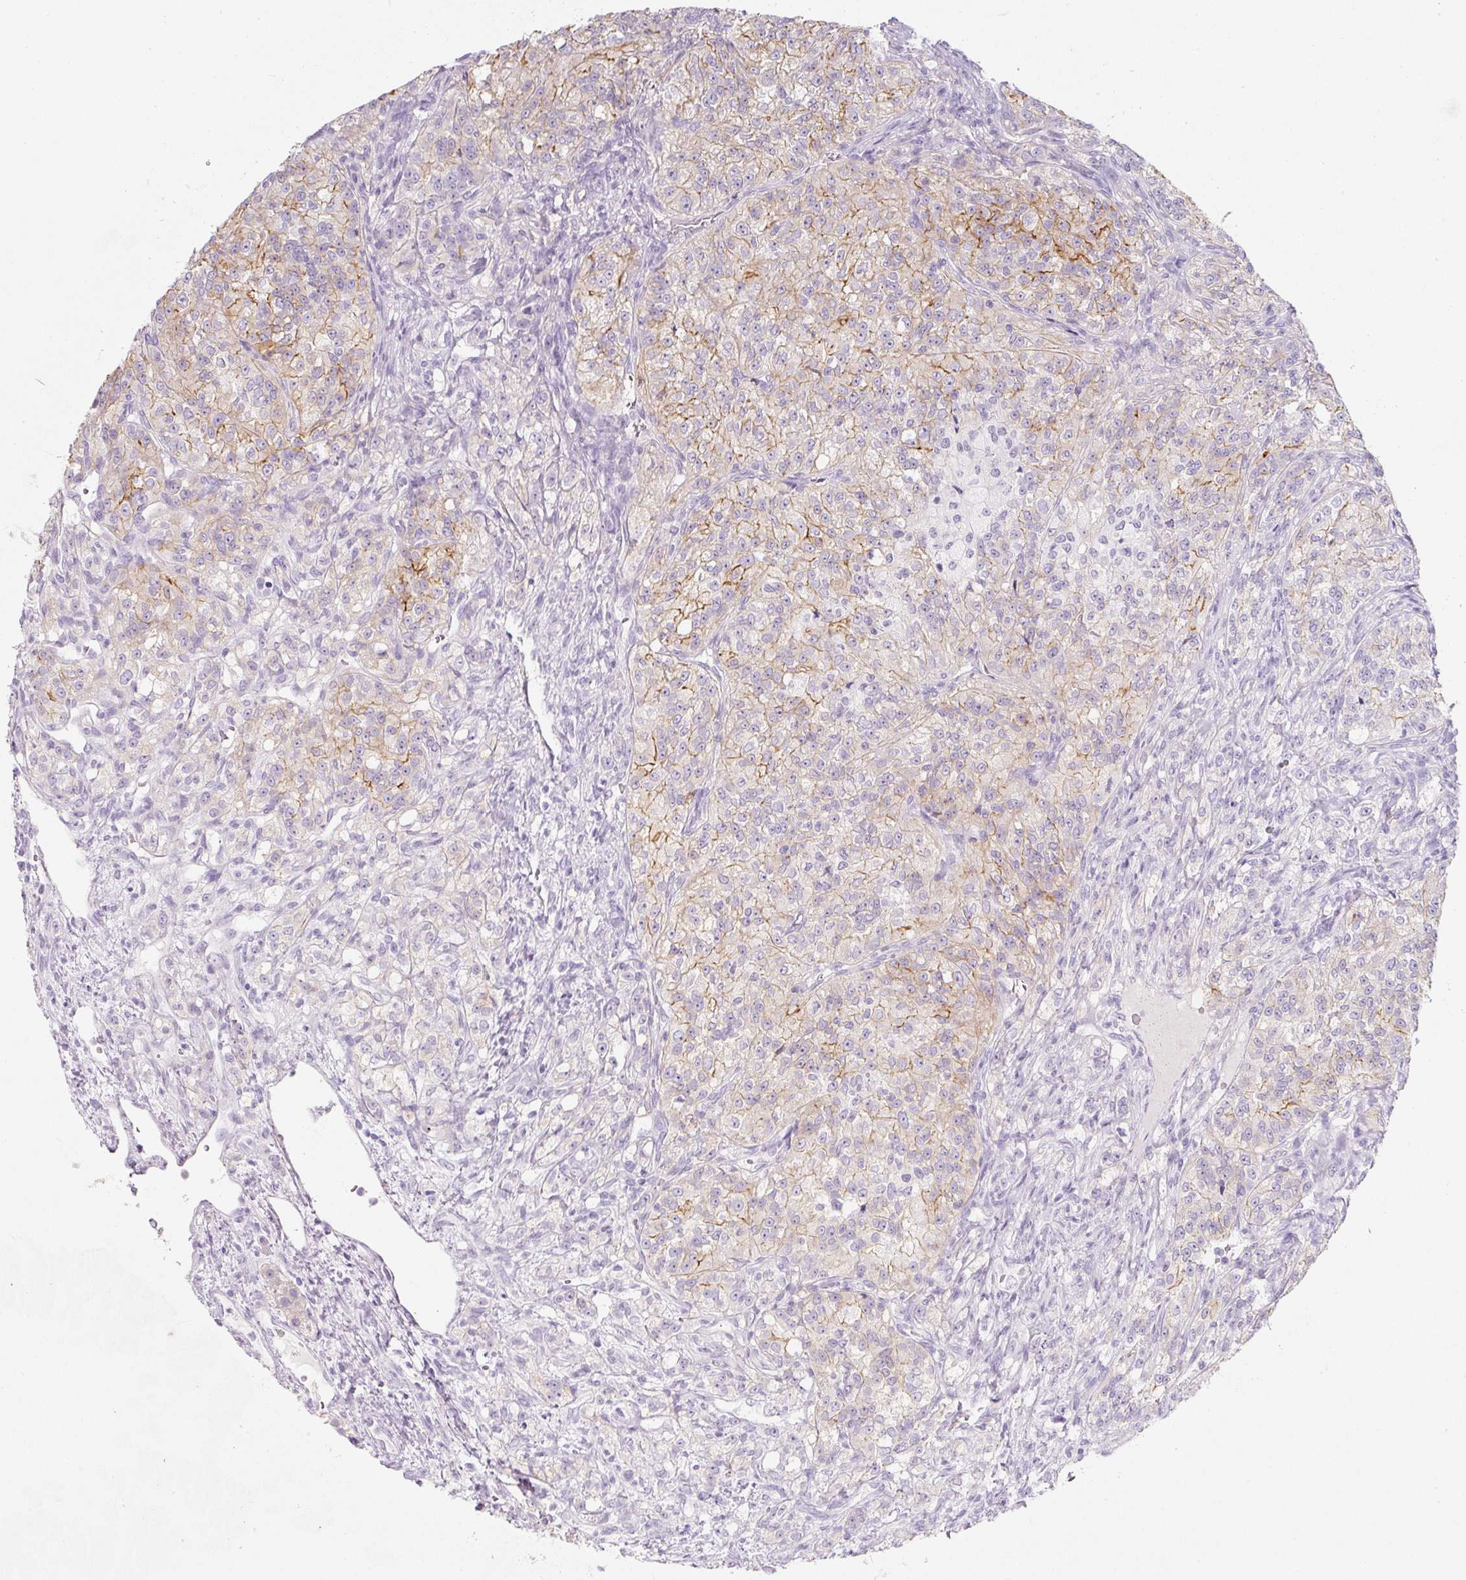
{"staining": {"intensity": "moderate", "quantity": "<25%", "location": "cytoplasmic/membranous"}, "tissue": "renal cancer", "cell_type": "Tumor cells", "image_type": "cancer", "snomed": [{"axis": "morphology", "description": "Adenocarcinoma, NOS"}, {"axis": "topography", "description": "Kidney"}], "caption": "DAB (3,3'-diaminobenzidine) immunohistochemical staining of human renal cancer shows moderate cytoplasmic/membranous protein staining in about <25% of tumor cells.", "gene": "SLC2A2", "patient": {"sex": "female", "age": 63}}